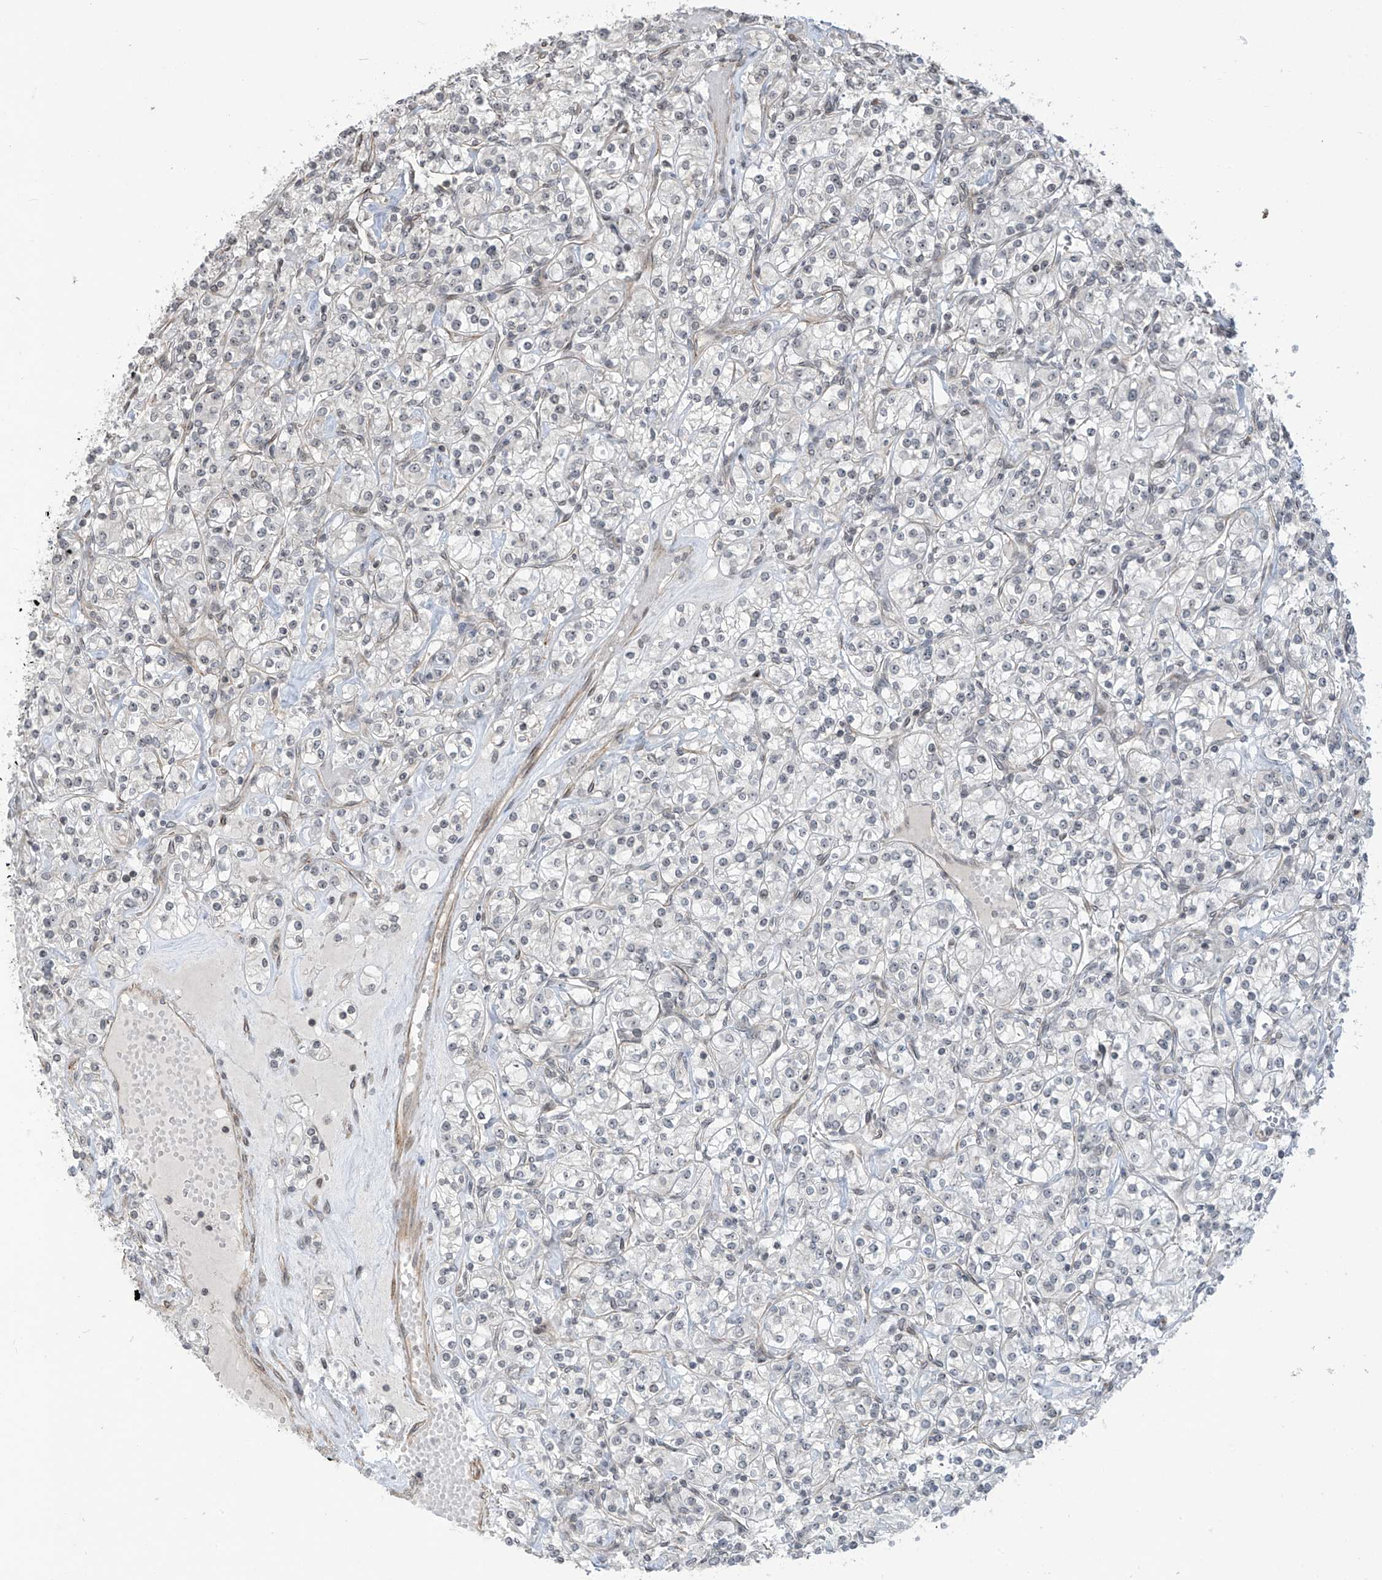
{"staining": {"intensity": "negative", "quantity": "none", "location": "none"}, "tissue": "renal cancer", "cell_type": "Tumor cells", "image_type": "cancer", "snomed": [{"axis": "morphology", "description": "Adenocarcinoma, NOS"}, {"axis": "topography", "description": "Kidney"}], "caption": "A photomicrograph of human adenocarcinoma (renal) is negative for staining in tumor cells.", "gene": "METAP1D", "patient": {"sex": "male", "age": 77}}